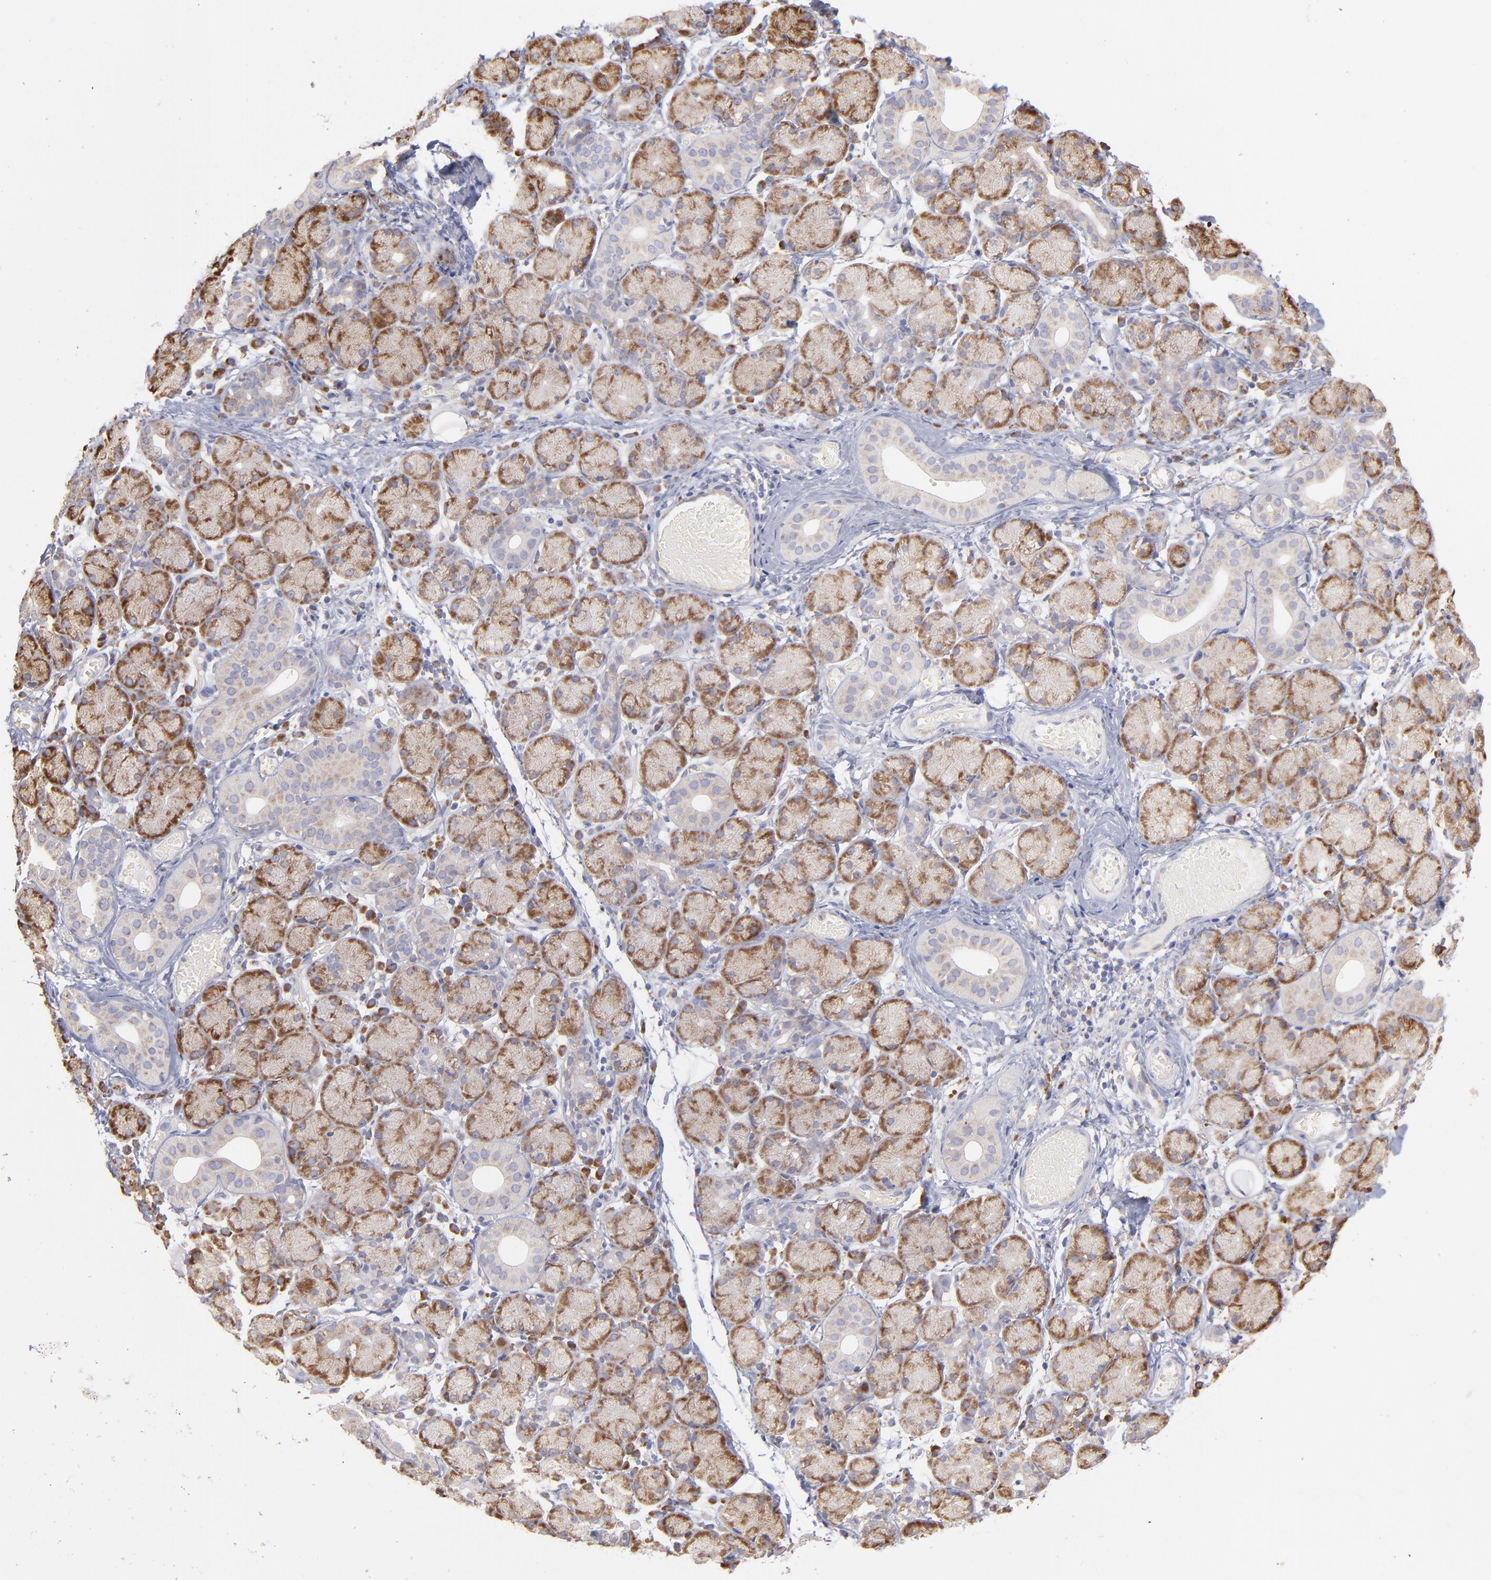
{"staining": {"intensity": "moderate", "quantity": ">75%", "location": "cytoplasmic/membranous"}, "tissue": "salivary gland", "cell_type": "Glandular cells", "image_type": "normal", "snomed": [{"axis": "morphology", "description": "Normal tissue, NOS"}, {"axis": "topography", "description": "Salivary gland"}], "caption": "High-magnification brightfield microscopy of unremarkable salivary gland stained with DAB (brown) and counterstained with hematoxylin (blue). glandular cells exhibit moderate cytoplasmic/membranous staining is appreciated in approximately>75% of cells. (DAB (3,3'-diaminobenzidine) IHC, brown staining for protein, blue staining for nuclei).", "gene": "RPLP0", "patient": {"sex": "female", "age": 24}}